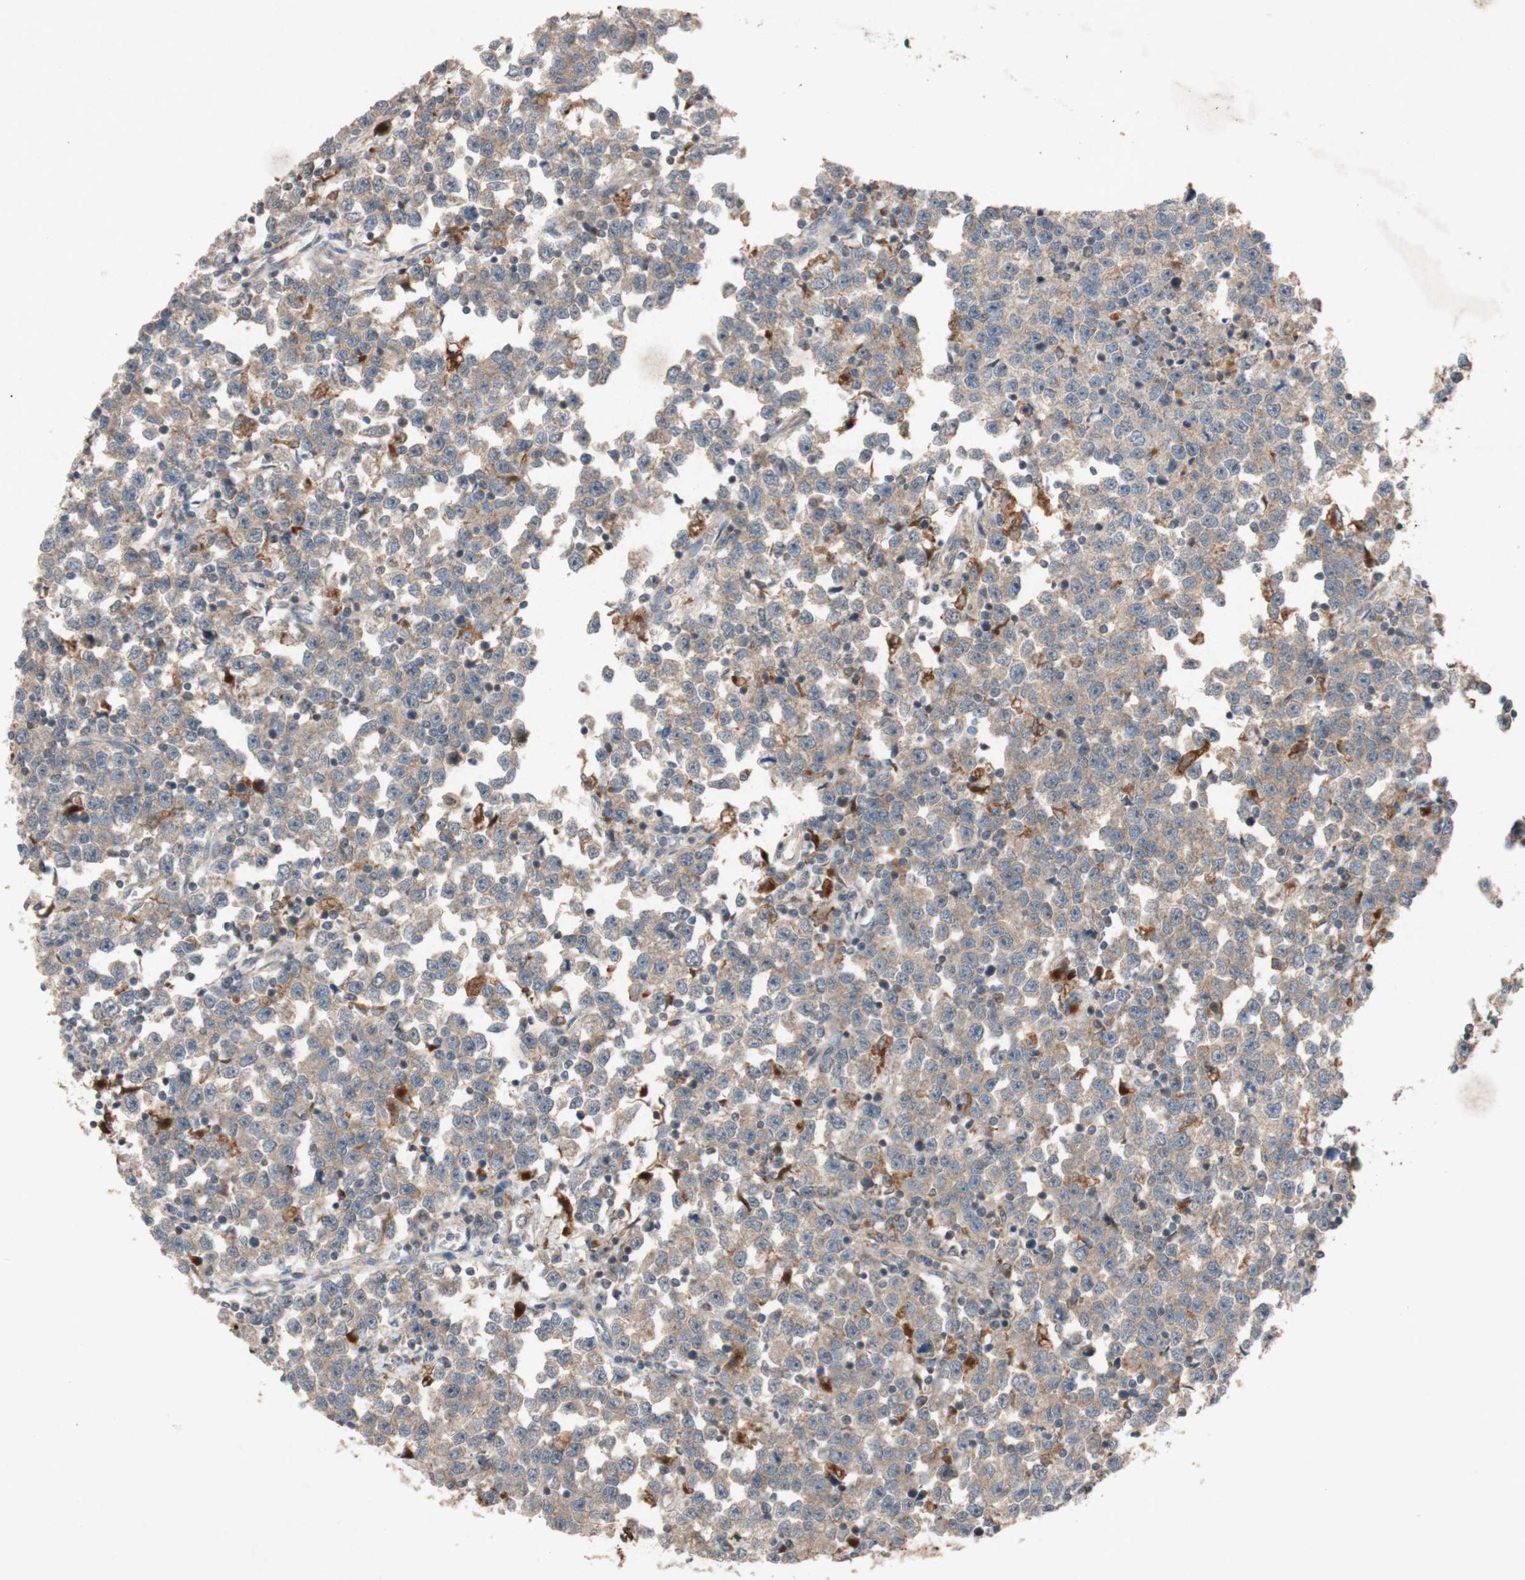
{"staining": {"intensity": "weak", "quantity": ">75%", "location": "cytoplasmic/membranous"}, "tissue": "testis cancer", "cell_type": "Tumor cells", "image_type": "cancer", "snomed": [{"axis": "morphology", "description": "Seminoma, NOS"}, {"axis": "topography", "description": "Testis"}], "caption": "Testis seminoma stained with a protein marker reveals weak staining in tumor cells.", "gene": "ATP6V1F", "patient": {"sex": "male", "age": 43}}